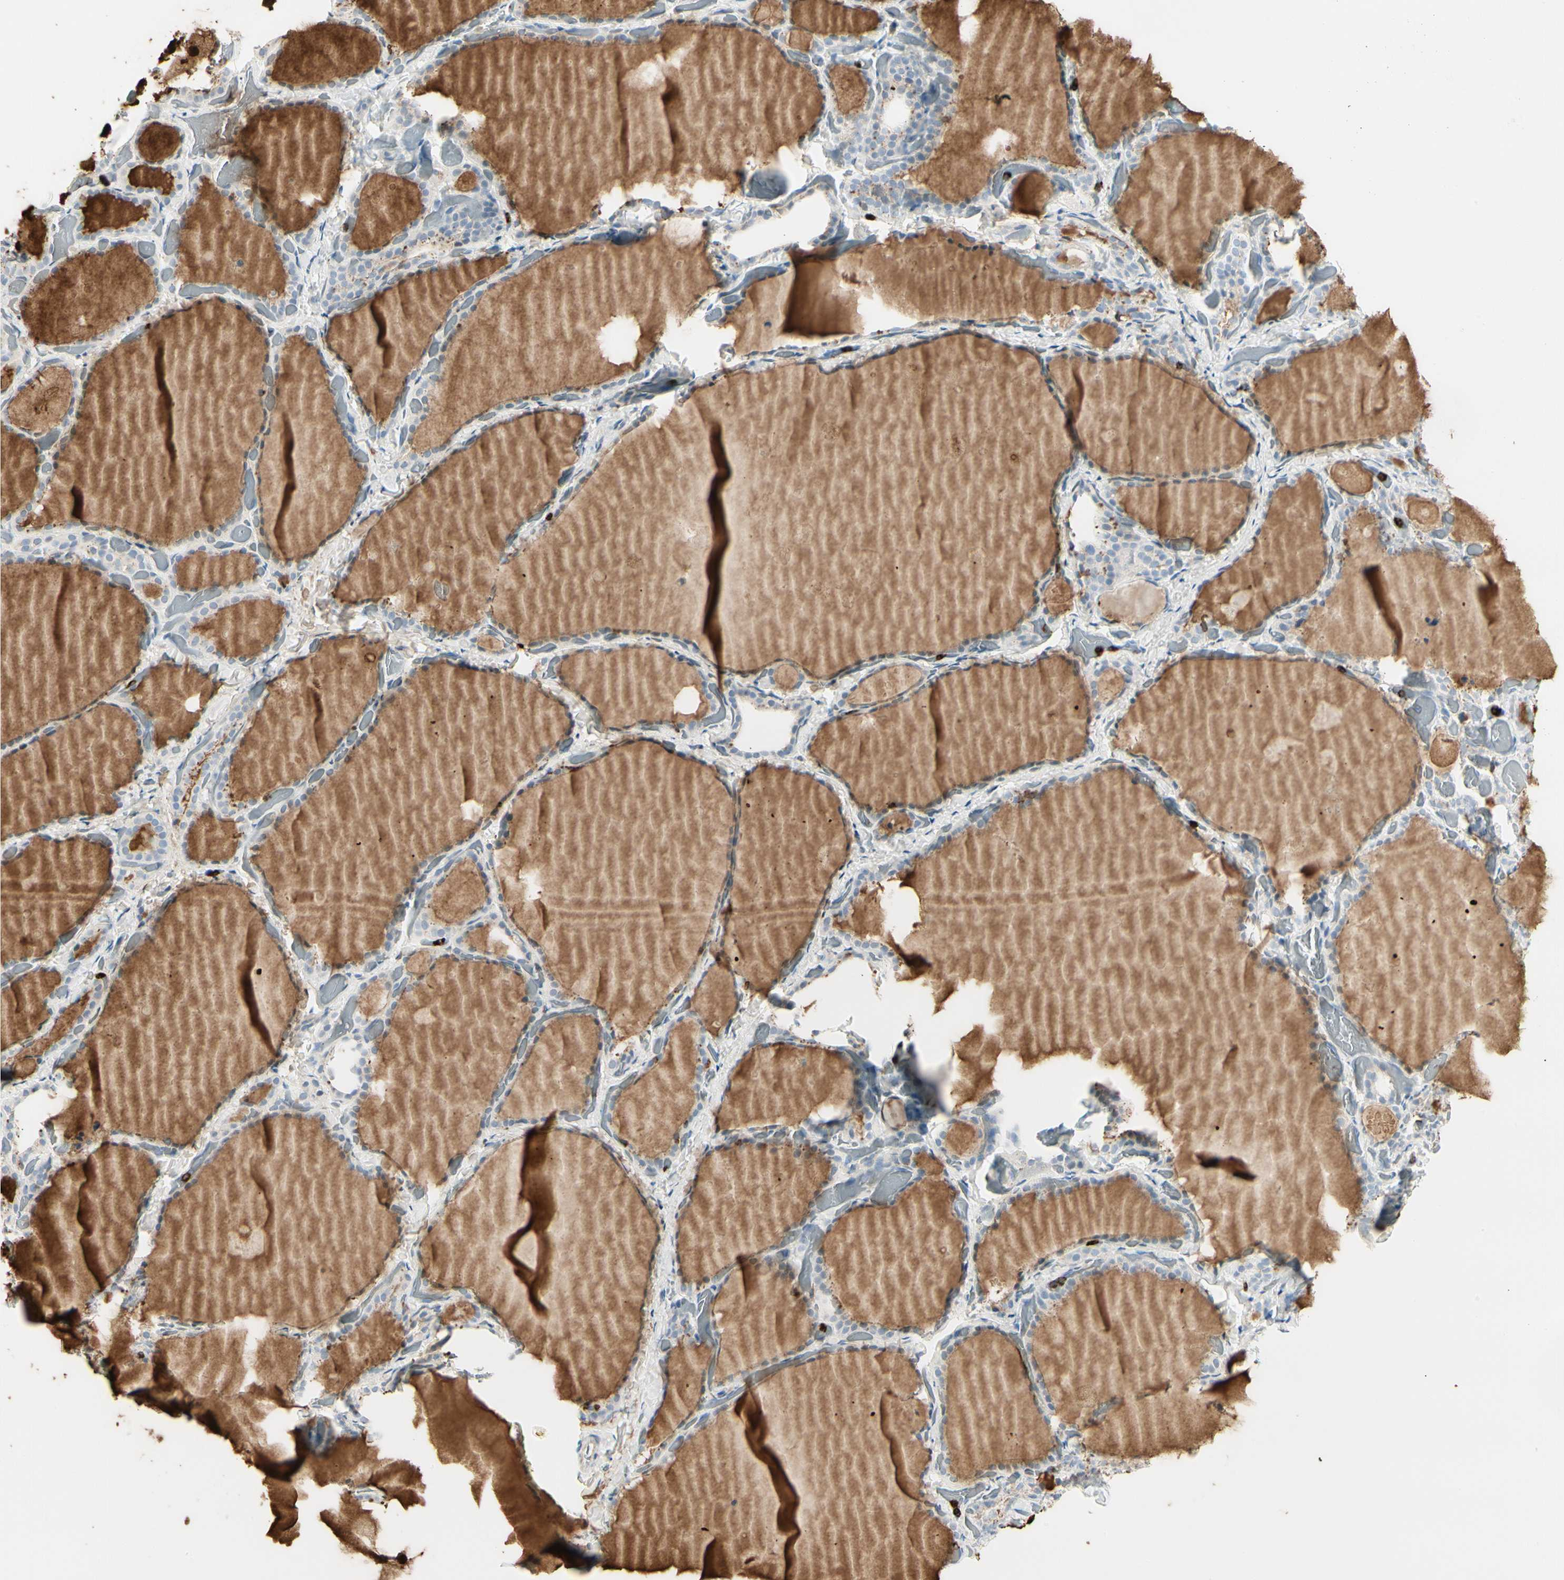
{"staining": {"intensity": "negative", "quantity": "none", "location": "none"}, "tissue": "thyroid gland", "cell_type": "Glandular cells", "image_type": "normal", "snomed": [{"axis": "morphology", "description": "Normal tissue, NOS"}, {"axis": "topography", "description": "Thyroid gland"}], "caption": "Unremarkable thyroid gland was stained to show a protein in brown. There is no significant staining in glandular cells. The staining is performed using DAB brown chromogen with nuclei counter-stained in using hematoxylin.", "gene": "ITGB2", "patient": {"sex": "female", "age": 44}}